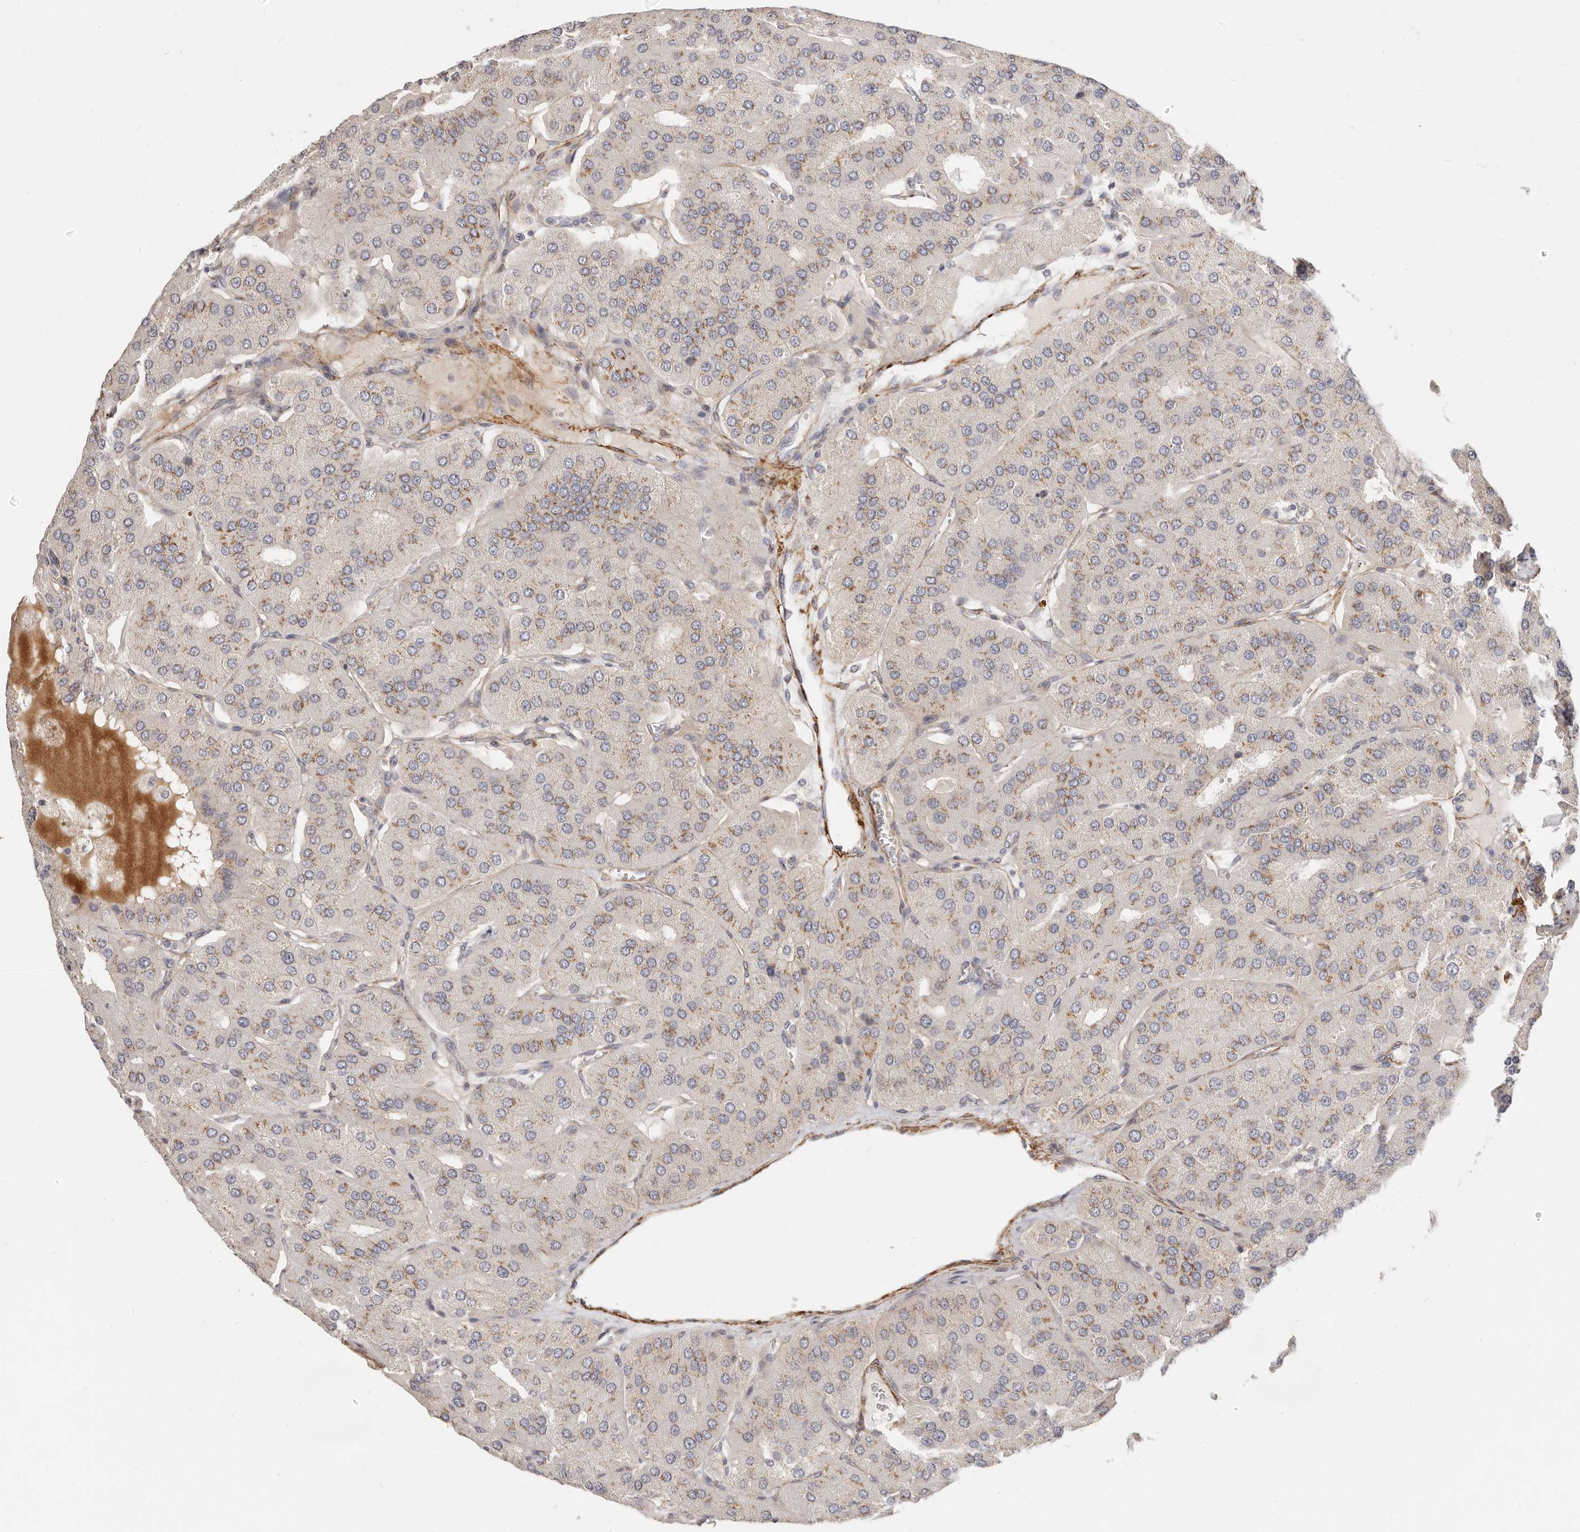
{"staining": {"intensity": "moderate", "quantity": "<25%", "location": "cytoplasmic/membranous"}, "tissue": "parathyroid gland", "cell_type": "Glandular cells", "image_type": "normal", "snomed": [{"axis": "morphology", "description": "Normal tissue, NOS"}, {"axis": "morphology", "description": "Adenoma, NOS"}, {"axis": "topography", "description": "Parathyroid gland"}], "caption": "IHC histopathology image of benign parathyroid gland stained for a protein (brown), which shows low levels of moderate cytoplasmic/membranous staining in approximately <25% of glandular cells.", "gene": "RABAC1", "patient": {"sex": "female", "age": 86}}